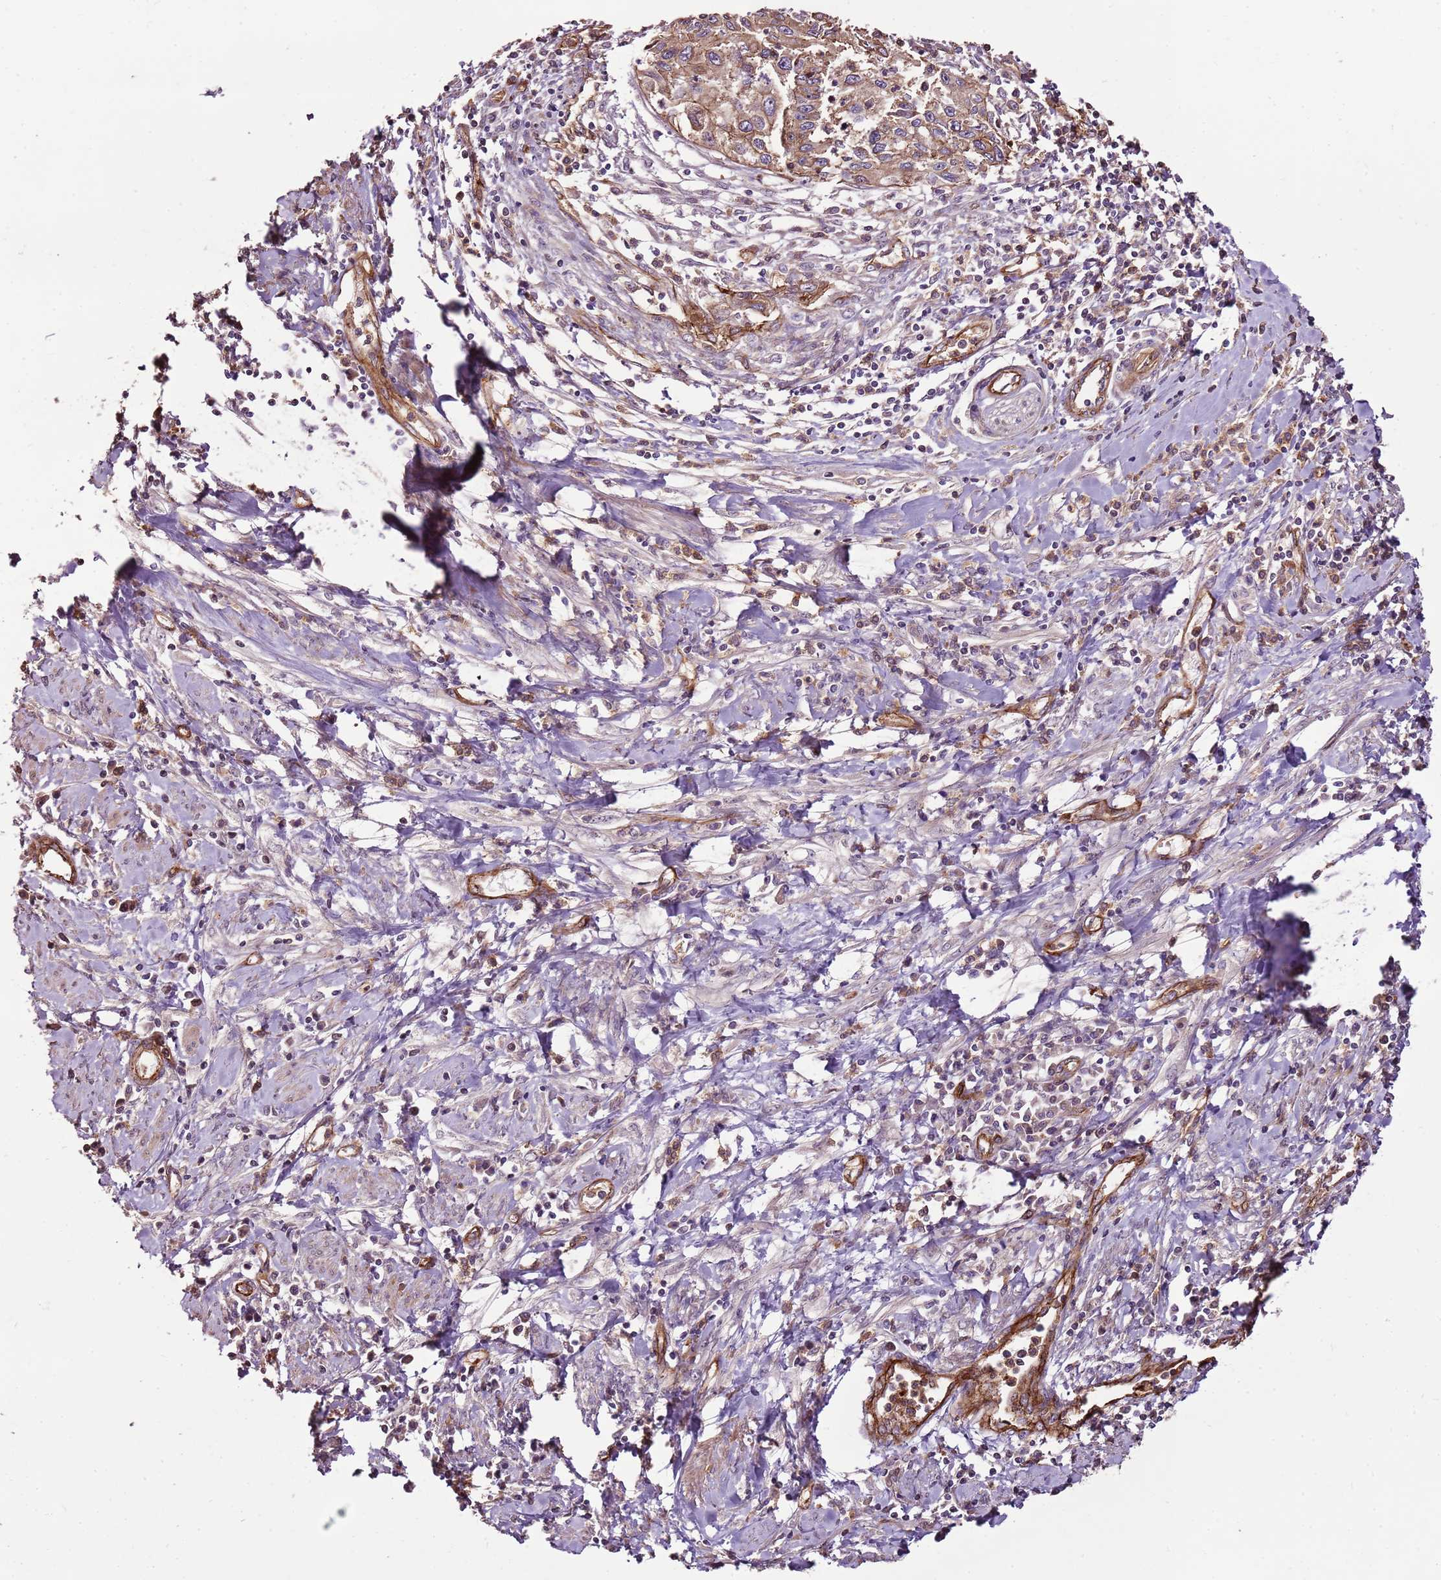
{"staining": {"intensity": "moderate", "quantity": ">75%", "location": "cytoplasmic/membranous"}, "tissue": "cervical cancer", "cell_type": "Tumor cells", "image_type": "cancer", "snomed": [{"axis": "morphology", "description": "Squamous cell carcinoma, NOS"}, {"axis": "topography", "description": "Cervix"}], "caption": "Immunohistochemistry image of neoplastic tissue: human cervical squamous cell carcinoma stained using immunohistochemistry (IHC) displays medium levels of moderate protein expression localized specifically in the cytoplasmic/membranous of tumor cells, appearing as a cytoplasmic/membranous brown color.", "gene": "ZNF827", "patient": {"sex": "female", "age": 32}}